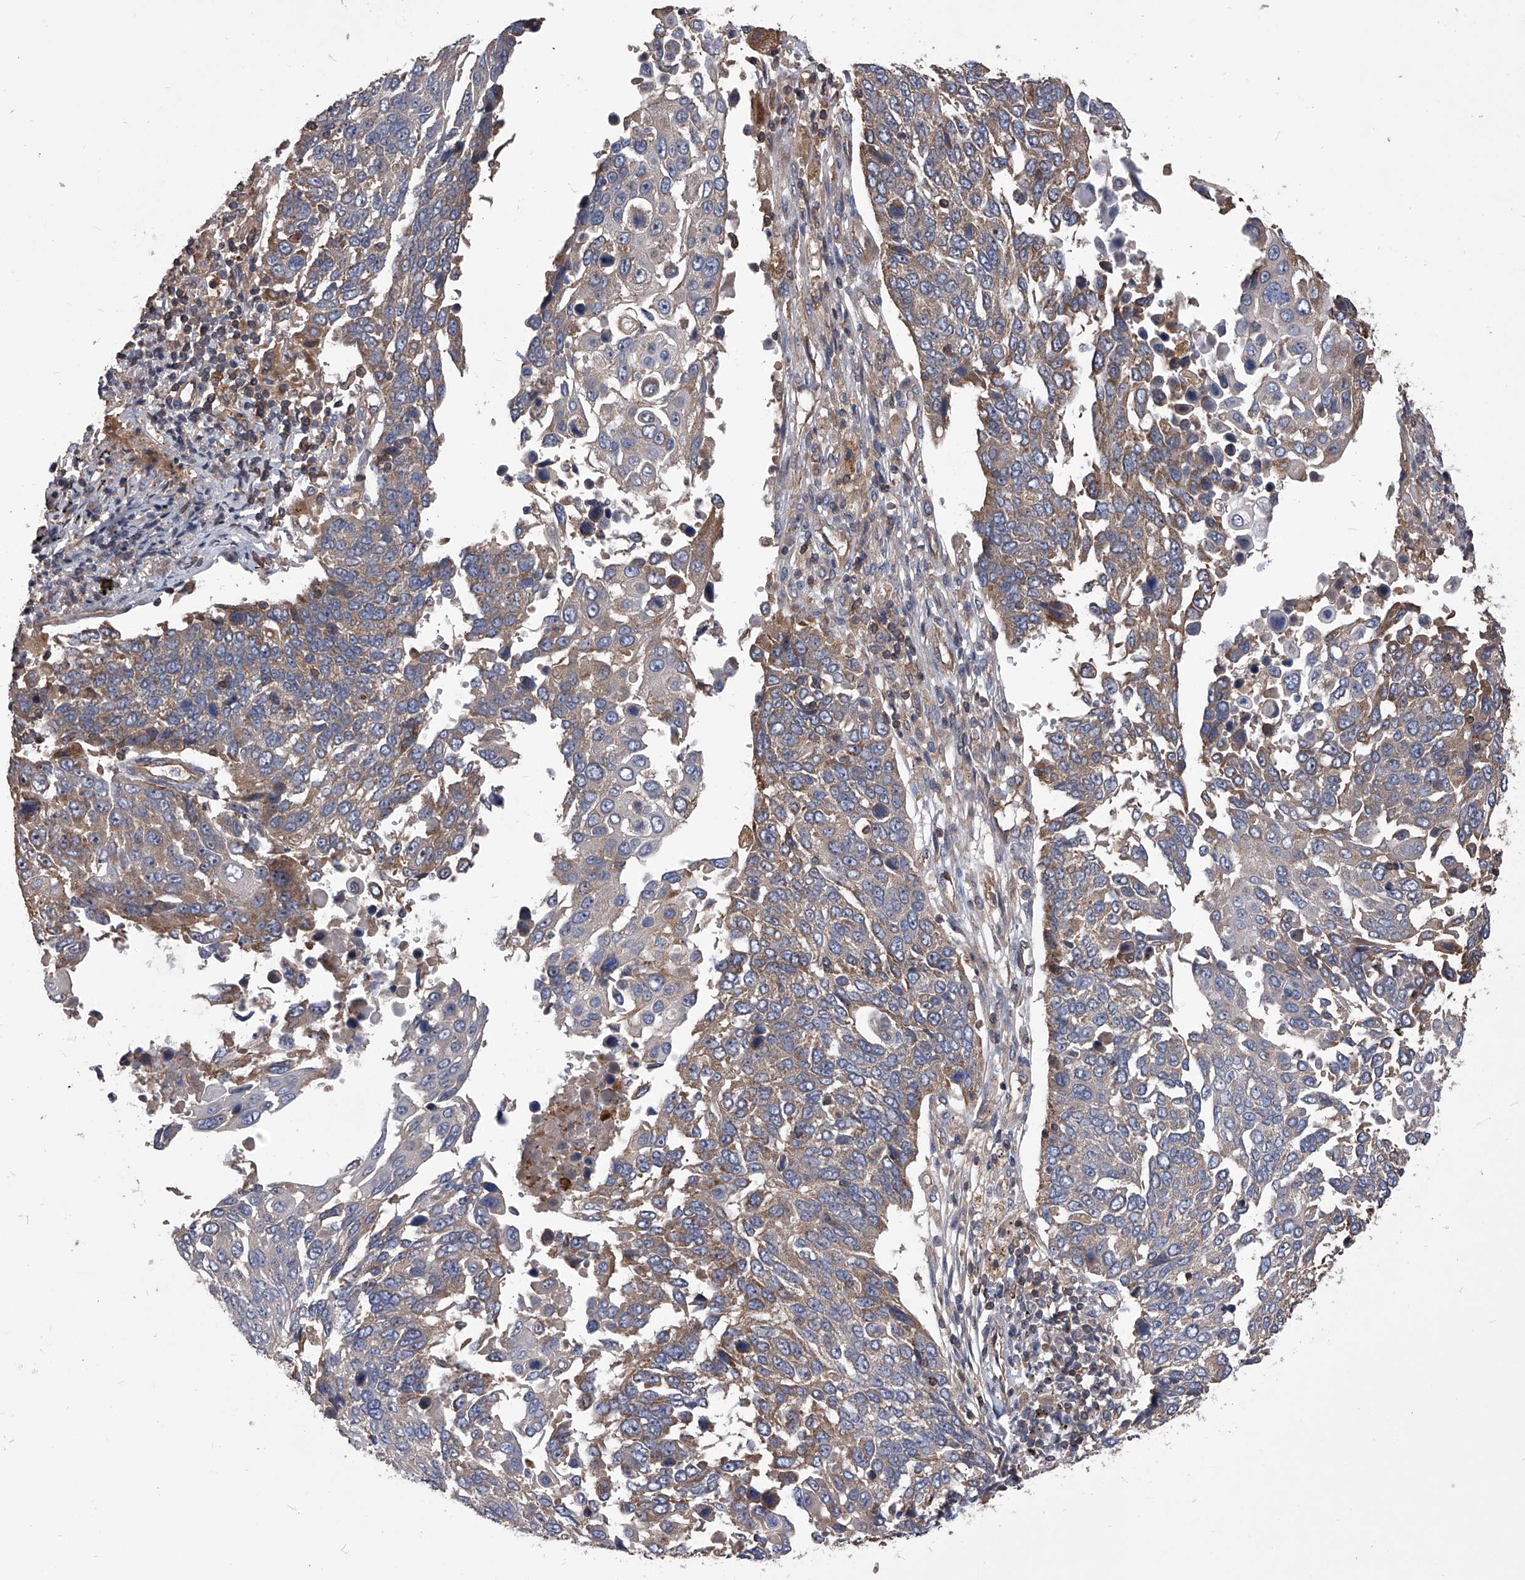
{"staining": {"intensity": "moderate", "quantity": ">75%", "location": "cytoplasmic/membranous"}, "tissue": "lung cancer", "cell_type": "Tumor cells", "image_type": "cancer", "snomed": [{"axis": "morphology", "description": "Squamous cell carcinoma, NOS"}, {"axis": "topography", "description": "Lung"}], "caption": "This is an image of immunohistochemistry staining of lung cancer (squamous cell carcinoma), which shows moderate expression in the cytoplasmic/membranous of tumor cells.", "gene": "CUL7", "patient": {"sex": "male", "age": 66}}